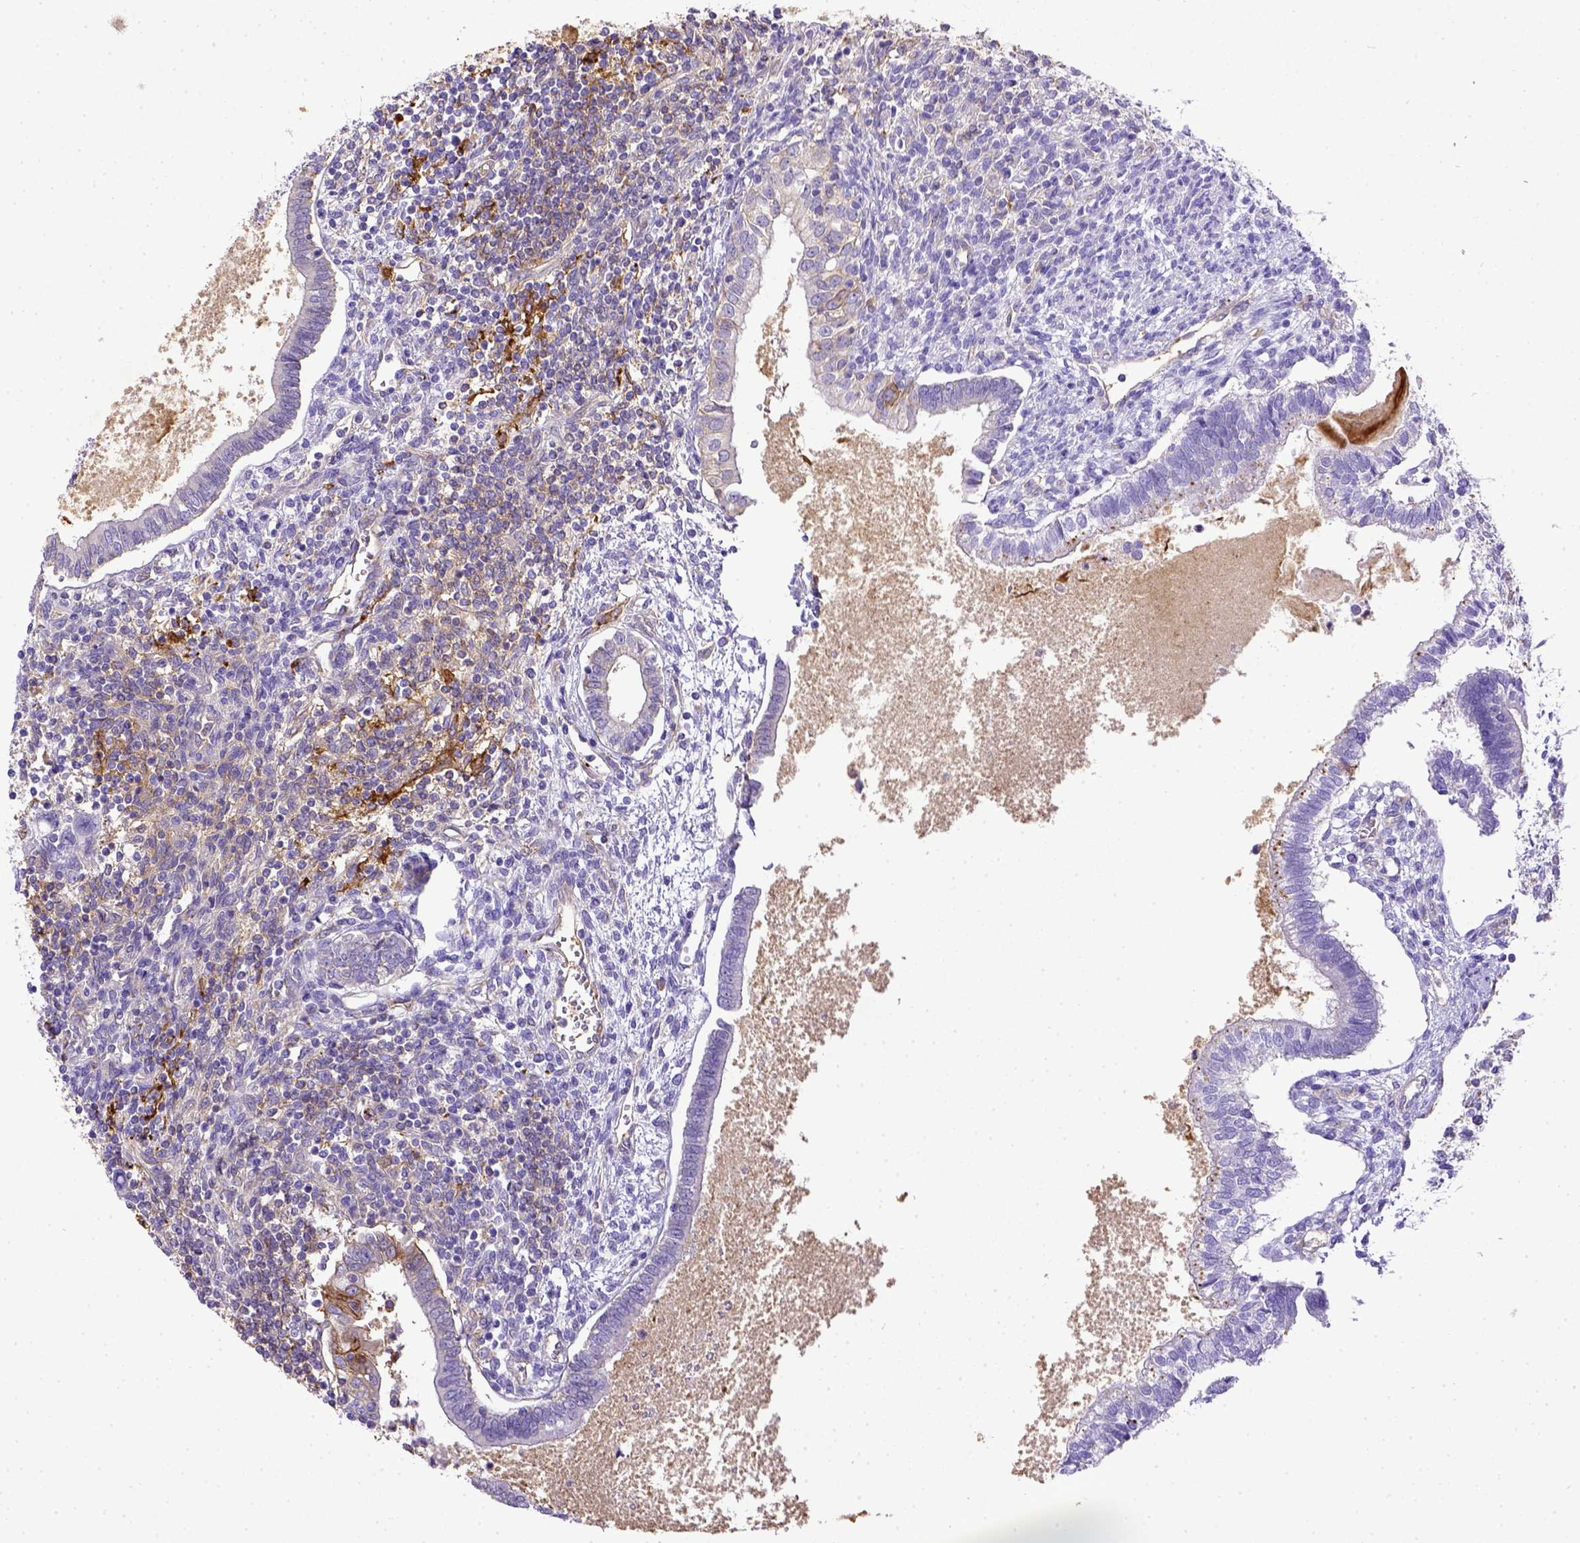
{"staining": {"intensity": "negative", "quantity": "none", "location": "none"}, "tissue": "testis cancer", "cell_type": "Tumor cells", "image_type": "cancer", "snomed": [{"axis": "morphology", "description": "Carcinoma, Embryonal, NOS"}, {"axis": "topography", "description": "Testis"}], "caption": "IHC image of testis embryonal carcinoma stained for a protein (brown), which demonstrates no expression in tumor cells. Nuclei are stained in blue.", "gene": "CD40", "patient": {"sex": "male", "age": 37}}